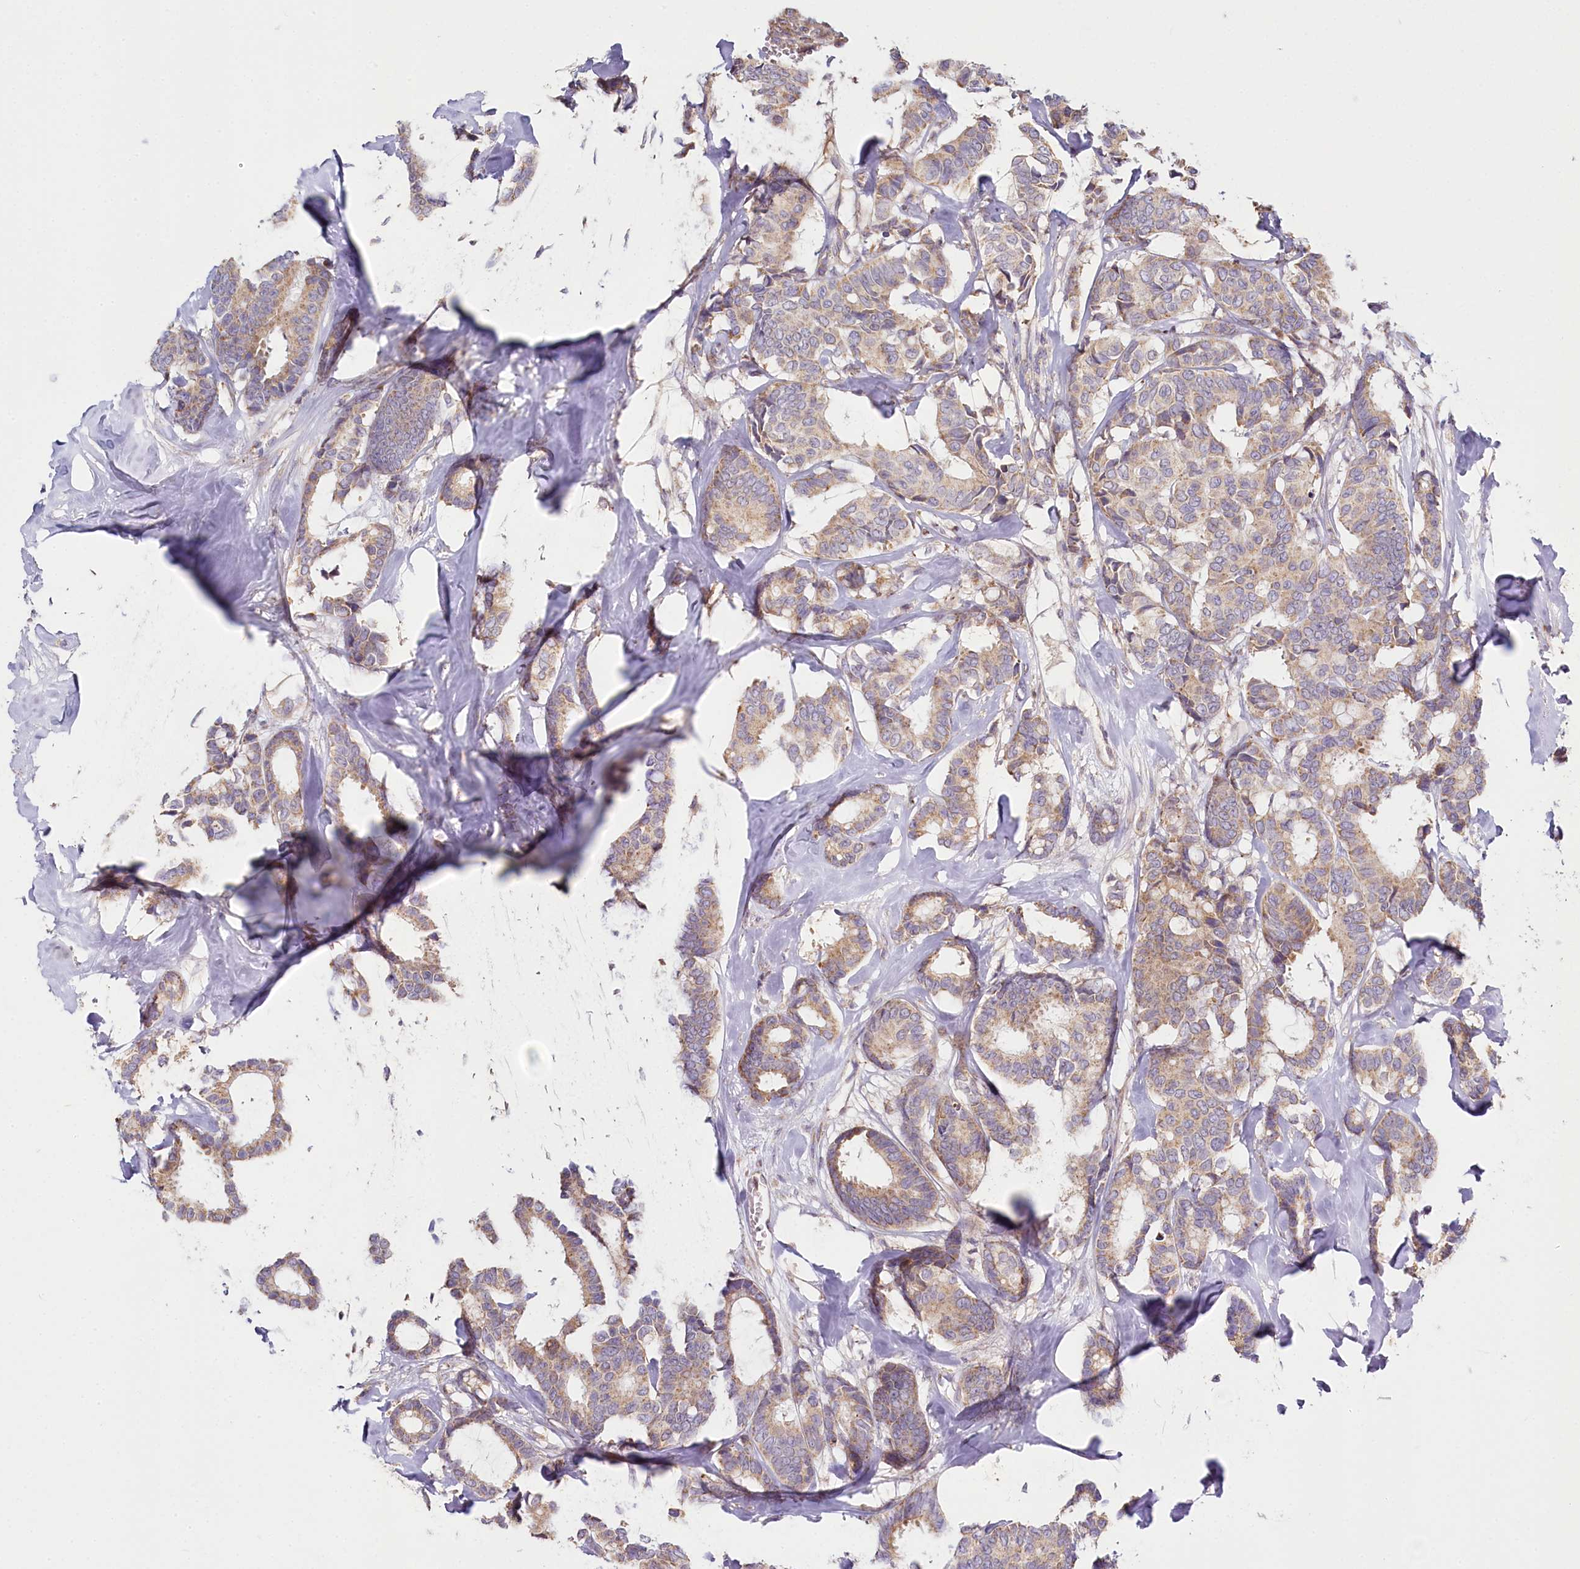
{"staining": {"intensity": "weak", "quantity": ">75%", "location": "cytoplasmic/membranous"}, "tissue": "breast cancer", "cell_type": "Tumor cells", "image_type": "cancer", "snomed": [{"axis": "morphology", "description": "Duct carcinoma"}, {"axis": "topography", "description": "Breast"}], "caption": "A micrograph of human breast cancer (intraductal carcinoma) stained for a protein shows weak cytoplasmic/membranous brown staining in tumor cells.", "gene": "ACOX2", "patient": {"sex": "female", "age": 87}}